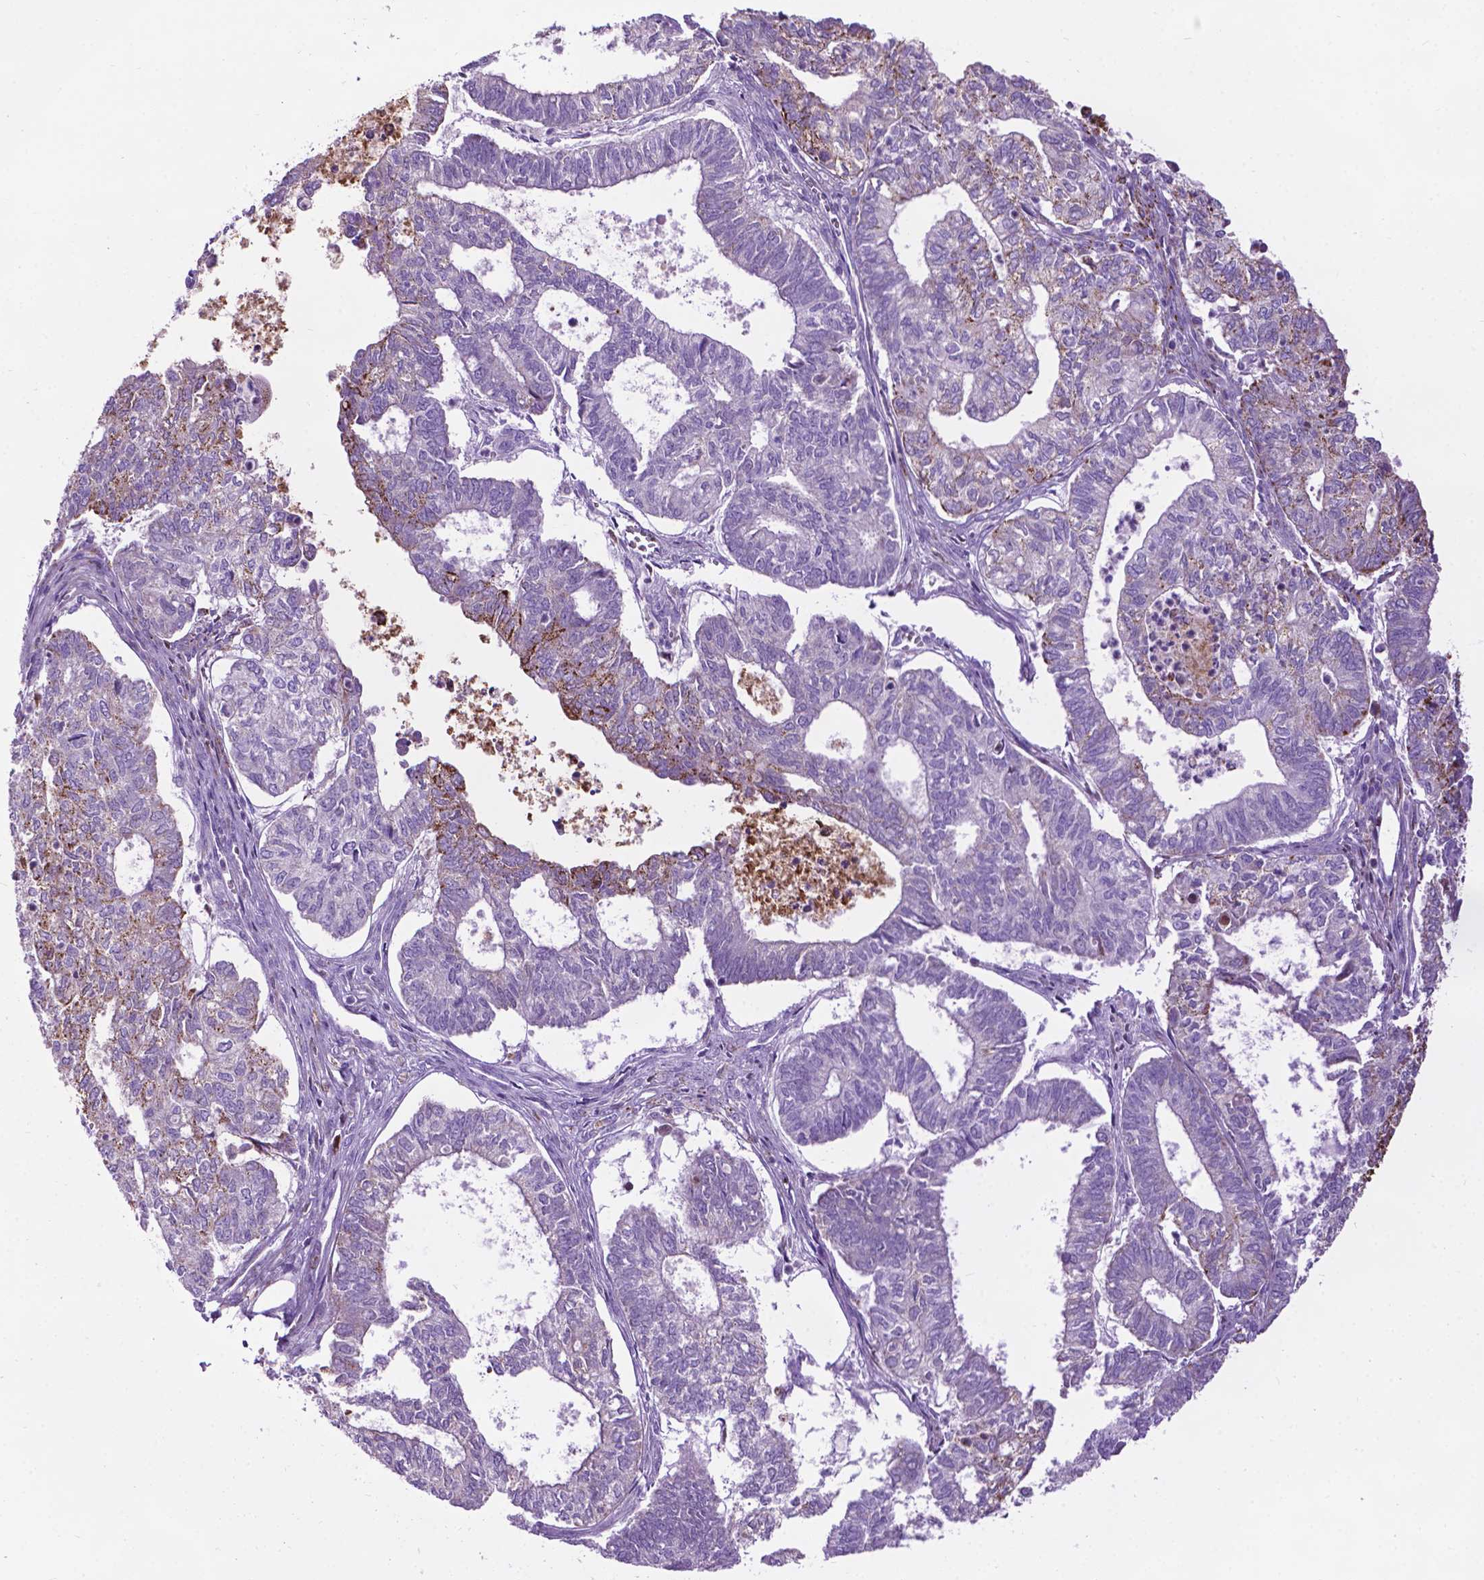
{"staining": {"intensity": "moderate", "quantity": "<25%", "location": "cytoplasmic/membranous"}, "tissue": "ovarian cancer", "cell_type": "Tumor cells", "image_type": "cancer", "snomed": [{"axis": "morphology", "description": "Carcinoma, endometroid"}, {"axis": "topography", "description": "Ovary"}], "caption": "The immunohistochemical stain highlights moderate cytoplasmic/membranous positivity in tumor cells of ovarian cancer tissue.", "gene": "TMEM132E", "patient": {"sex": "female", "age": 64}}